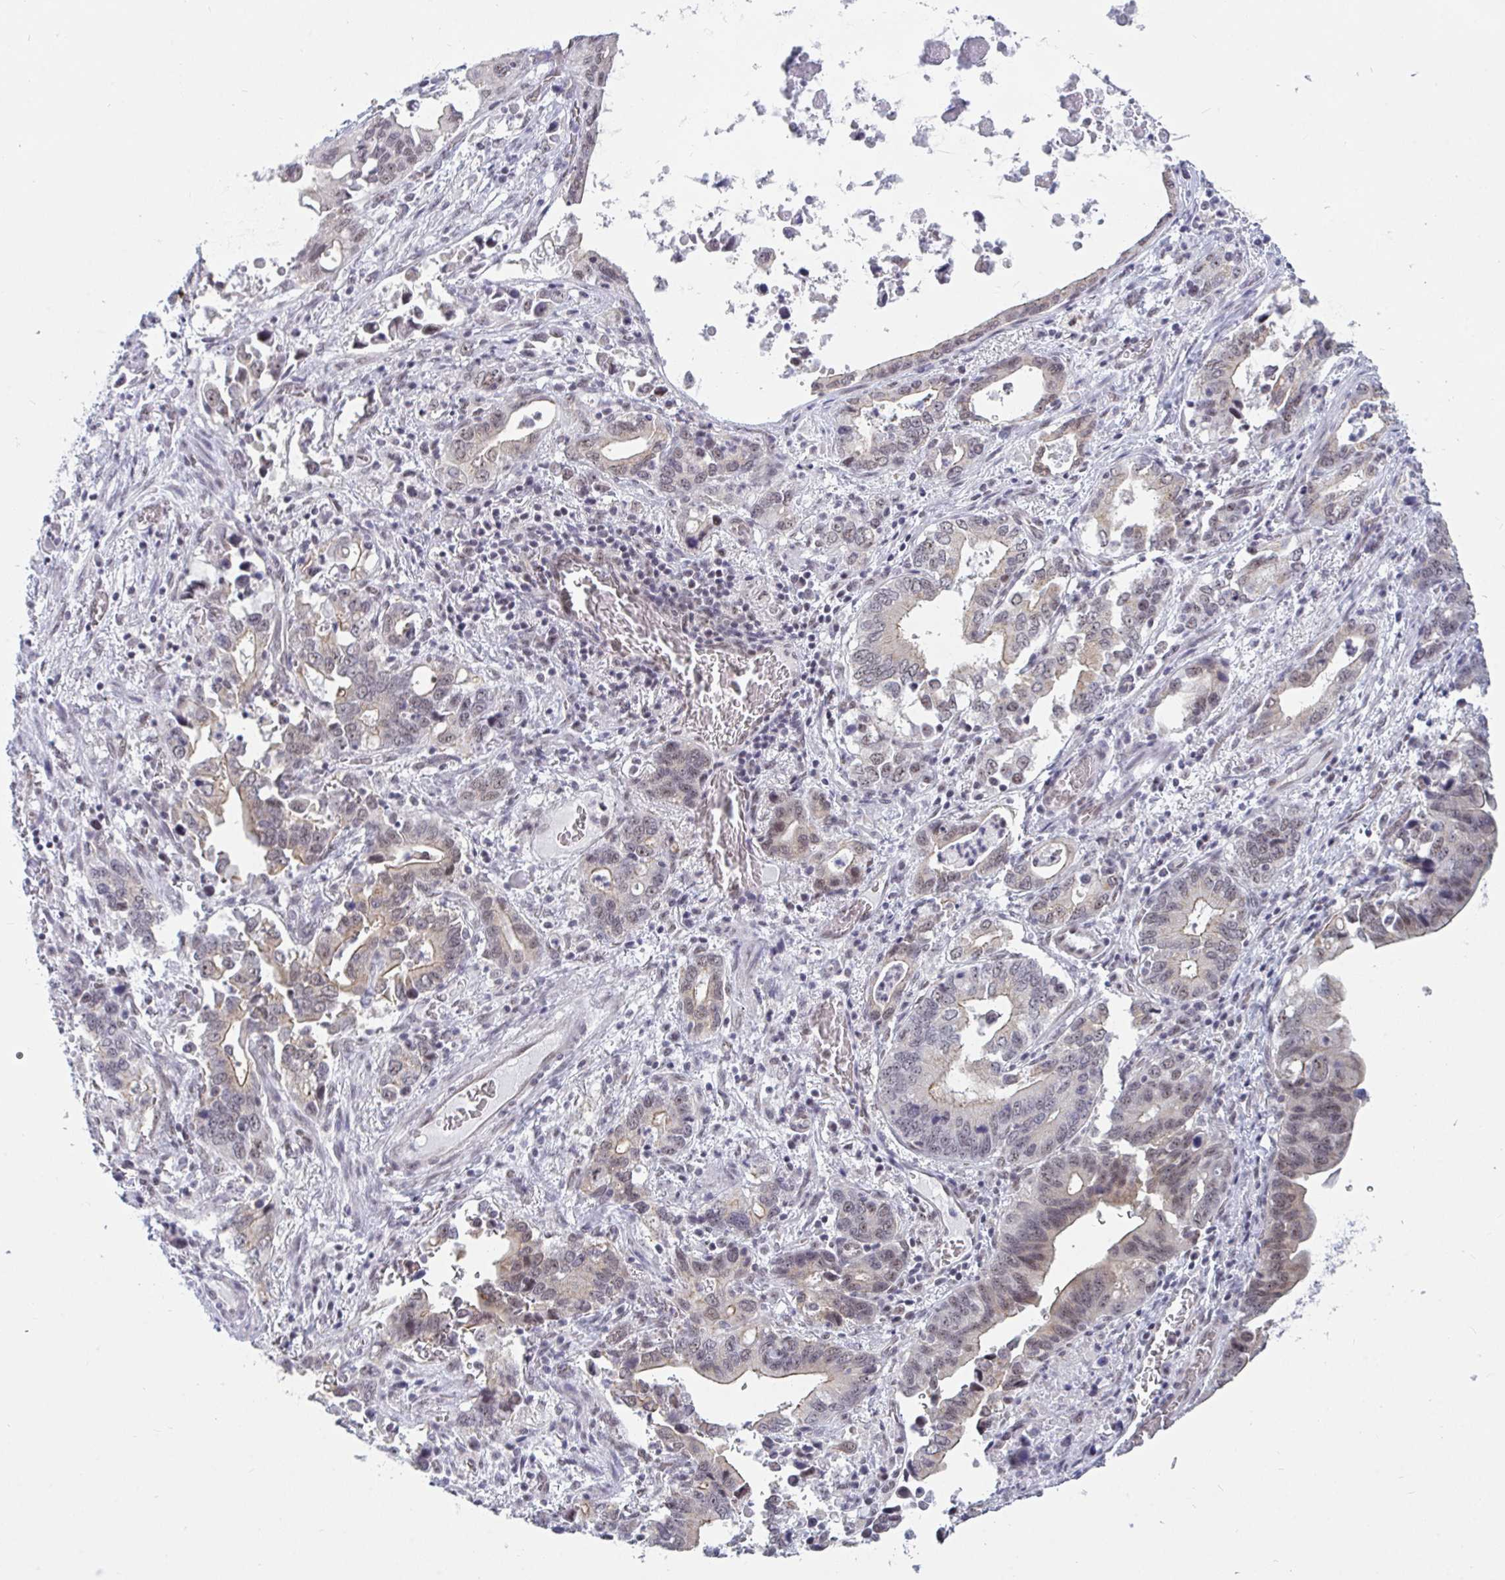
{"staining": {"intensity": "weak", "quantity": "25%-75%", "location": "cytoplasmic/membranous,nuclear"}, "tissue": "stomach cancer", "cell_type": "Tumor cells", "image_type": "cancer", "snomed": [{"axis": "morphology", "description": "Adenocarcinoma, NOS"}, {"axis": "topography", "description": "Stomach, upper"}], "caption": "IHC (DAB (3,3'-diaminobenzidine)) staining of human adenocarcinoma (stomach) reveals weak cytoplasmic/membranous and nuclear protein positivity in approximately 25%-75% of tumor cells.", "gene": "PRR14", "patient": {"sex": "male", "age": 74}}